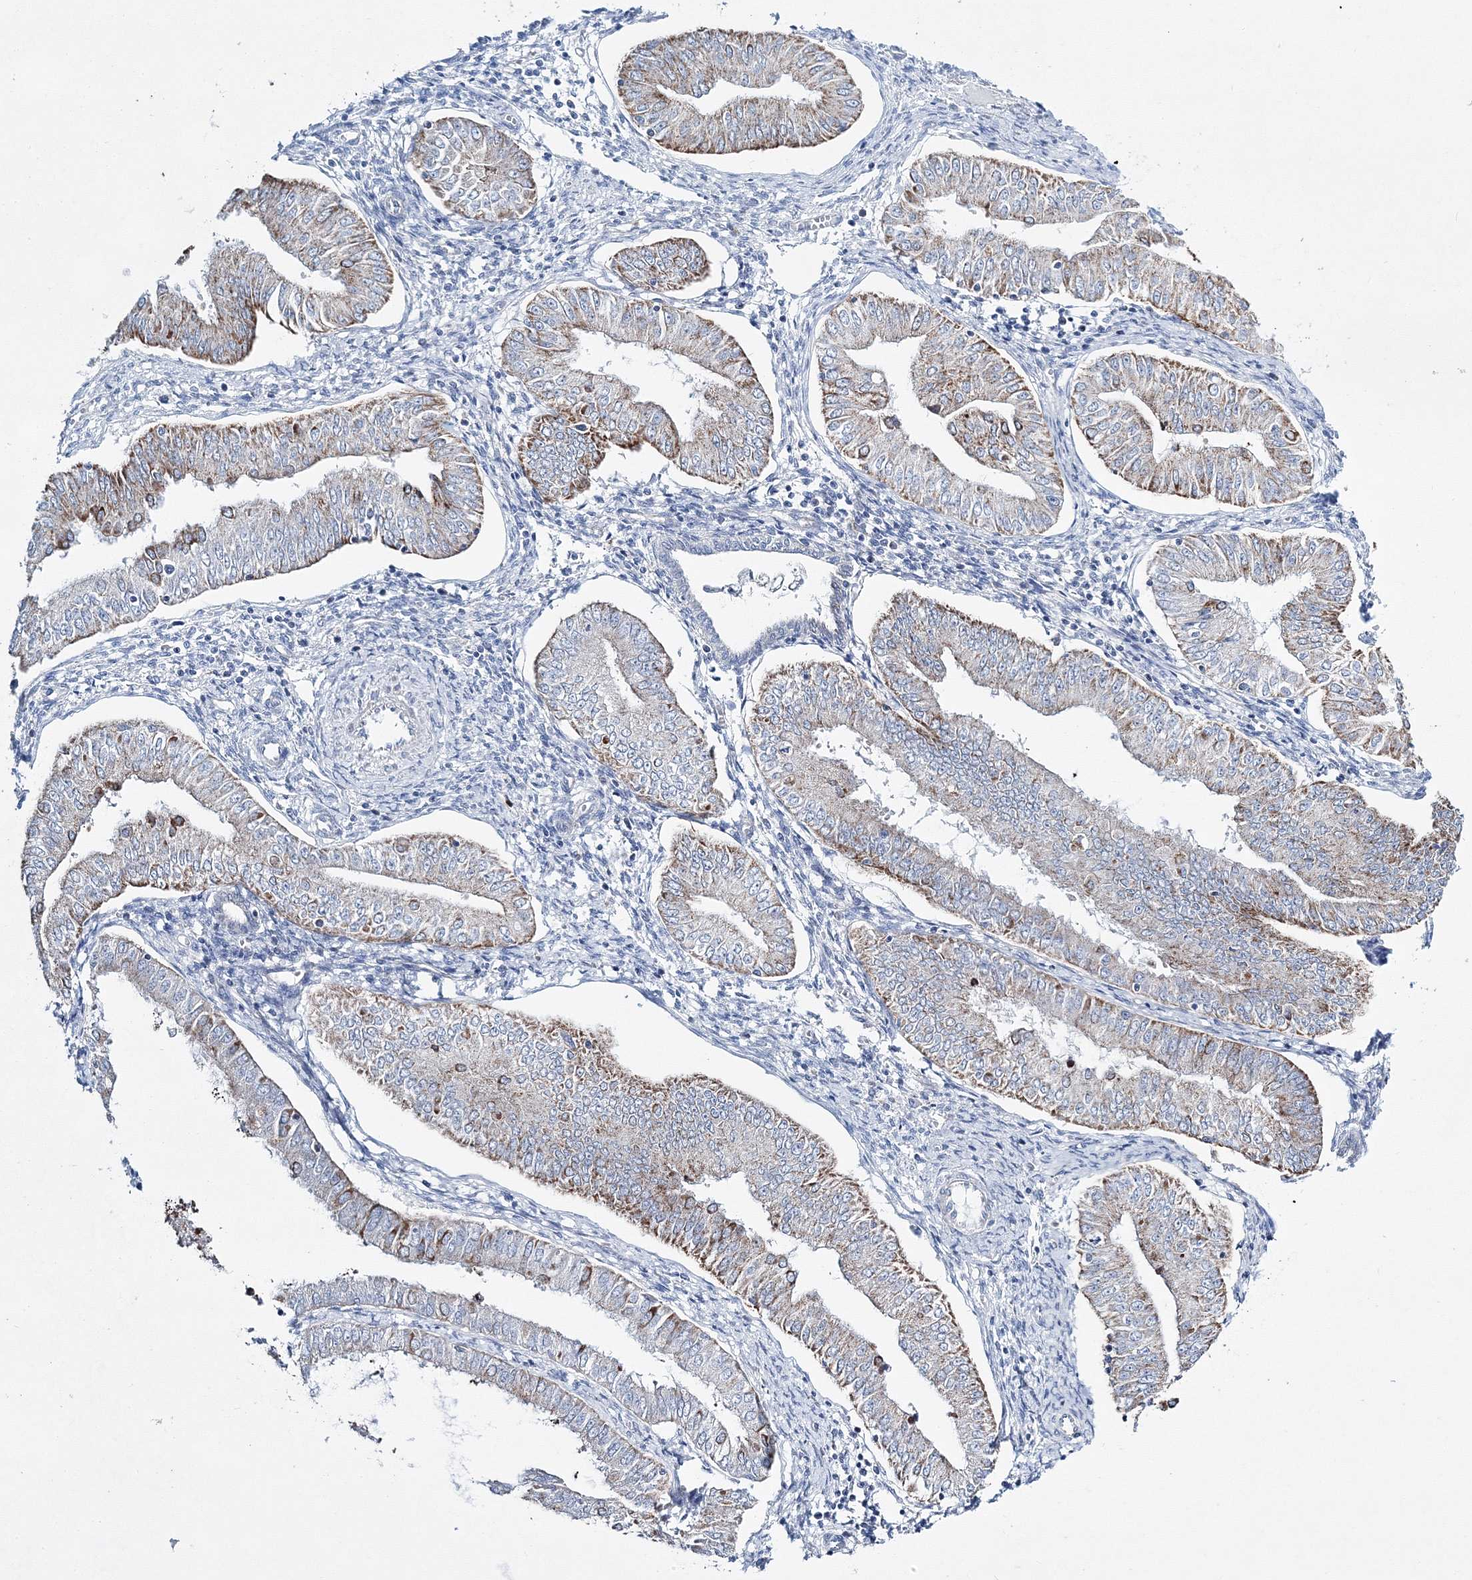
{"staining": {"intensity": "moderate", "quantity": "25%-75%", "location": "cytoplasmic/membranous"}, "tissue": "endometrial cancer", "cell_type": "Tumor cells", "image_type": "cancer", "snomed": [{"axis": "morphology", "description": "Normal tissue, NOS"}, {"axis": "morphology", "description": "Adenocarcinoma, NOS"}, {"axis": "topography", "description": "Endometrium"}], "caption": "Protein expression analysis of endometrial cancer (adenocarcinoma) exhibits moderate cytoplasmic/membranous staining in approximately 25%-75% of tumor cells.", "gene": "HIBCH", "patient": {"sex": "female", "age": 53}}